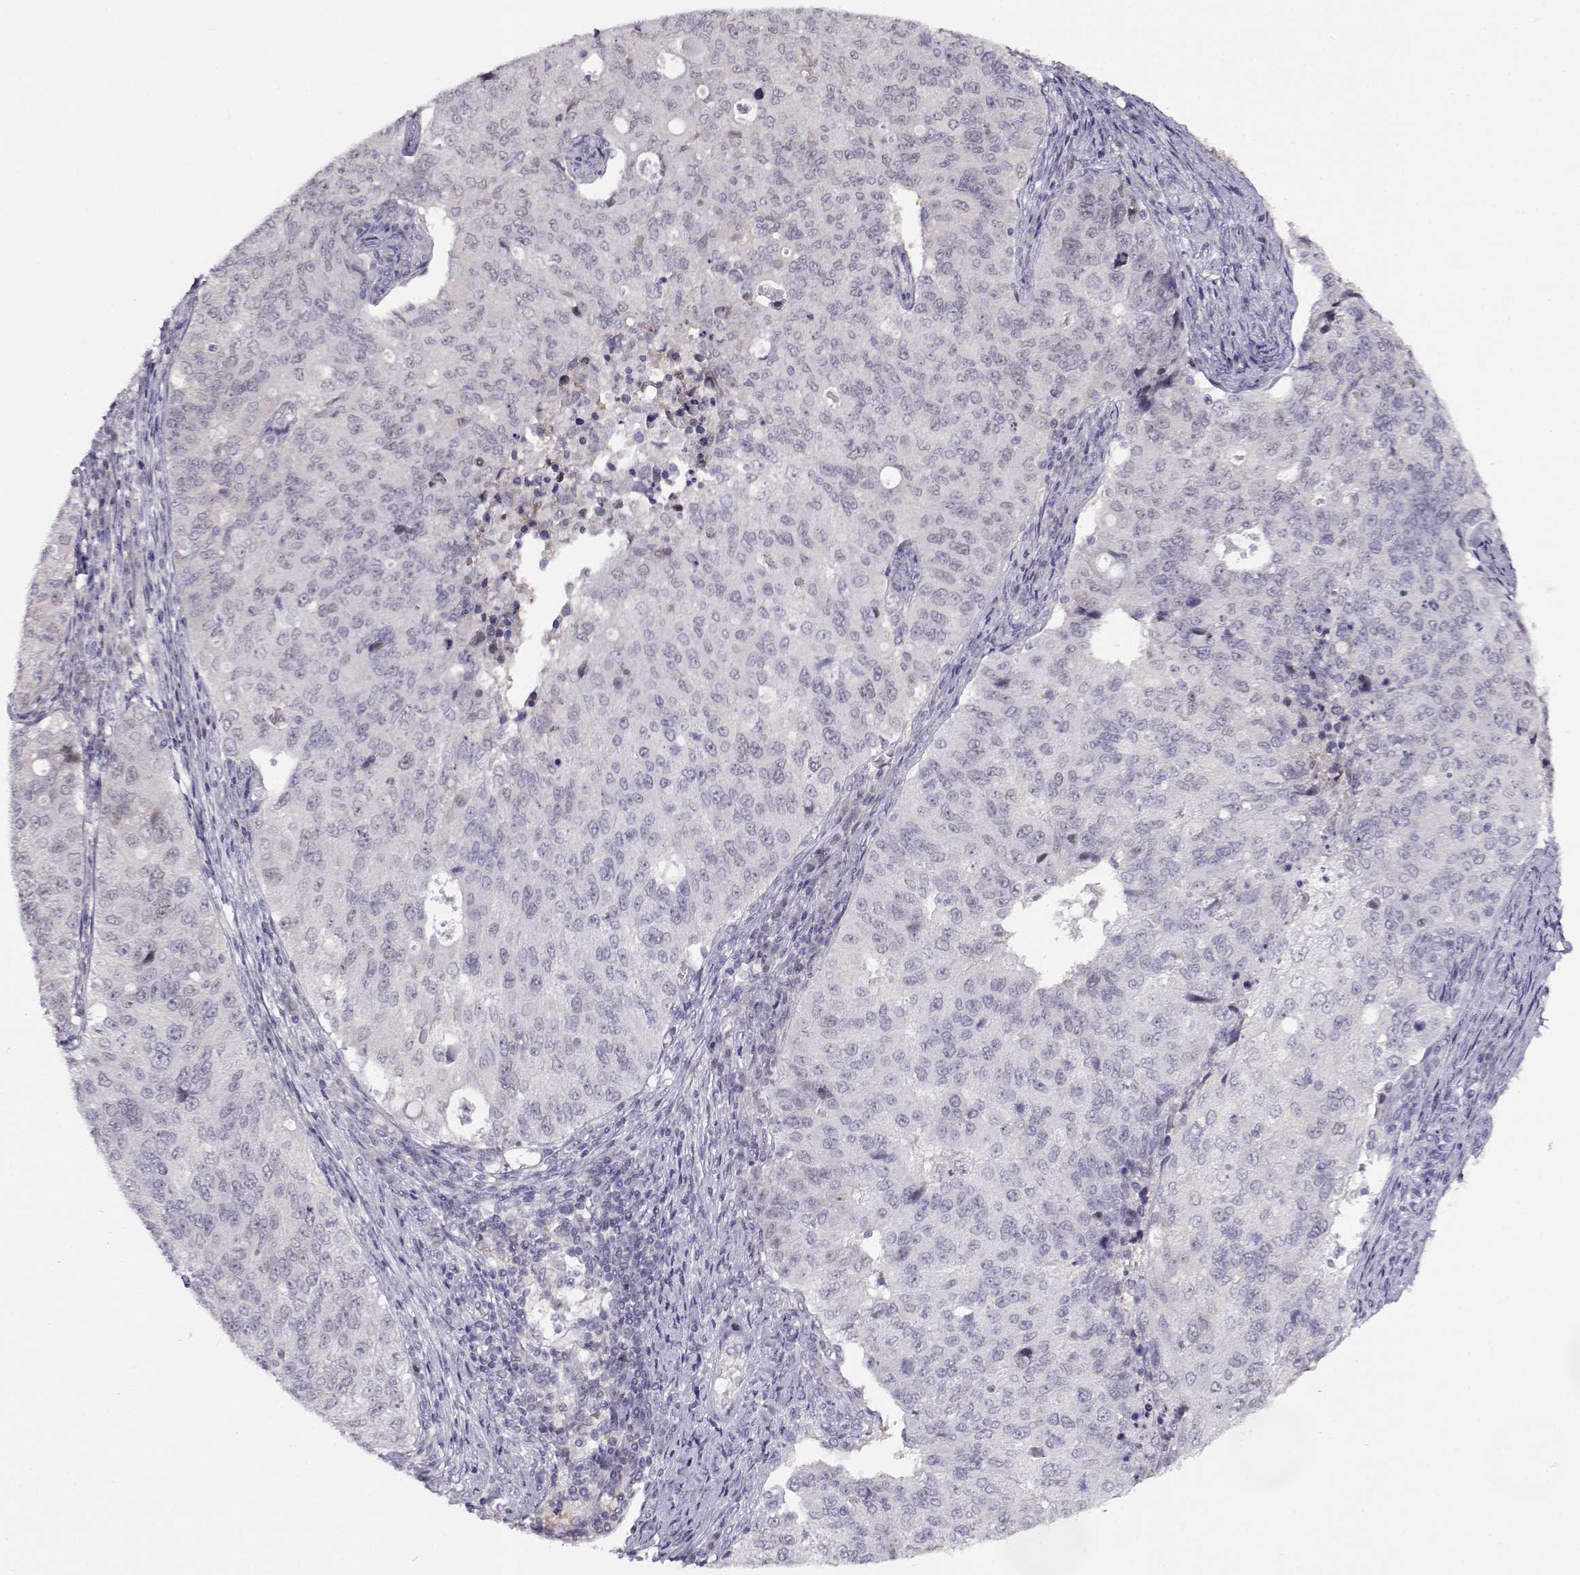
{"staining": {"intensity": "negative", "quantity": "none", "location": "none"}, "tissue": "endometrial cancer", "cell_type": "Tumor cells", "image_type": "cancer", "snomed": [{"axis": "morphology", "description": "Adenocarcinoma, NOS"}, {"axis": "topography", "description": "Endometrium"}], "caption": "Immunohistochemistry of adenocarcinoma (endometrial) demonstrates no positivity in tumor cells.", "gene": "FEZF1", "patient": {"sex": "female", "age": 43}}